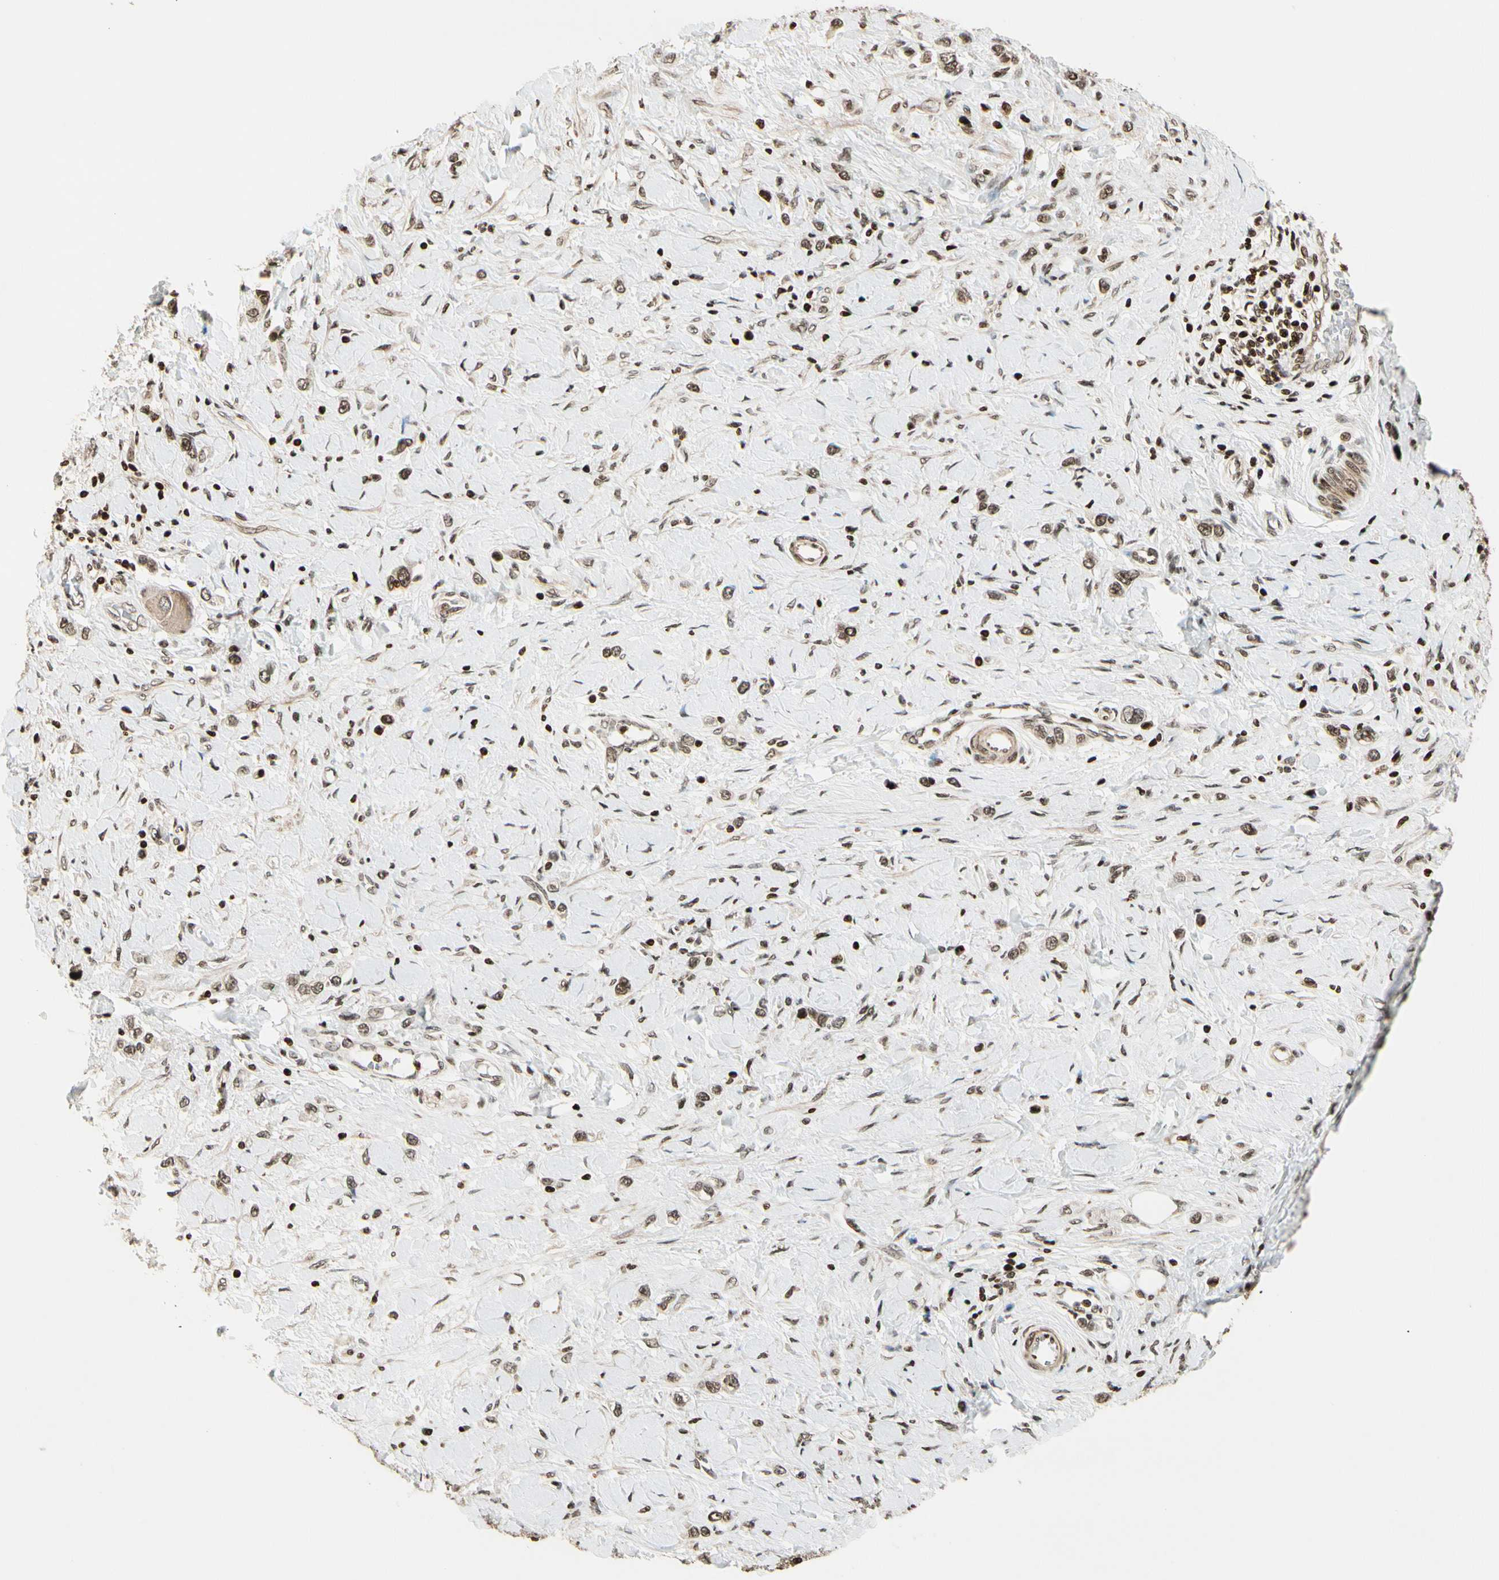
{"staining": {"intensity": "weak", "quantity": ">75%", "location": "nuclear"}, "tissue": "stomach cancer", "cell_type": "Tumor cells", "image_type": "cancer", "snomed": [{"axis": "morphology", "description": "Normal tissue, NOS"}, {"axis": "morphology", "description": "Adenocarcinoma, NOS"}, {"axis": "topography", "description": "Stomach, upper"}, {"axis": "topography", "description": "Stomach"}], "caption": "The immunohistochemical stain shows weak nuclear positivity in tumor cells of adenocarcinoma (stomach) tissue. The staining was performed using DAB to visualize the protein expression in brown, while the nuclei were stained in blue with hematoxylin (Magnification: 20x).", "gene": "TSHZ3", "patient": {"sex": "female", "age": 65}}